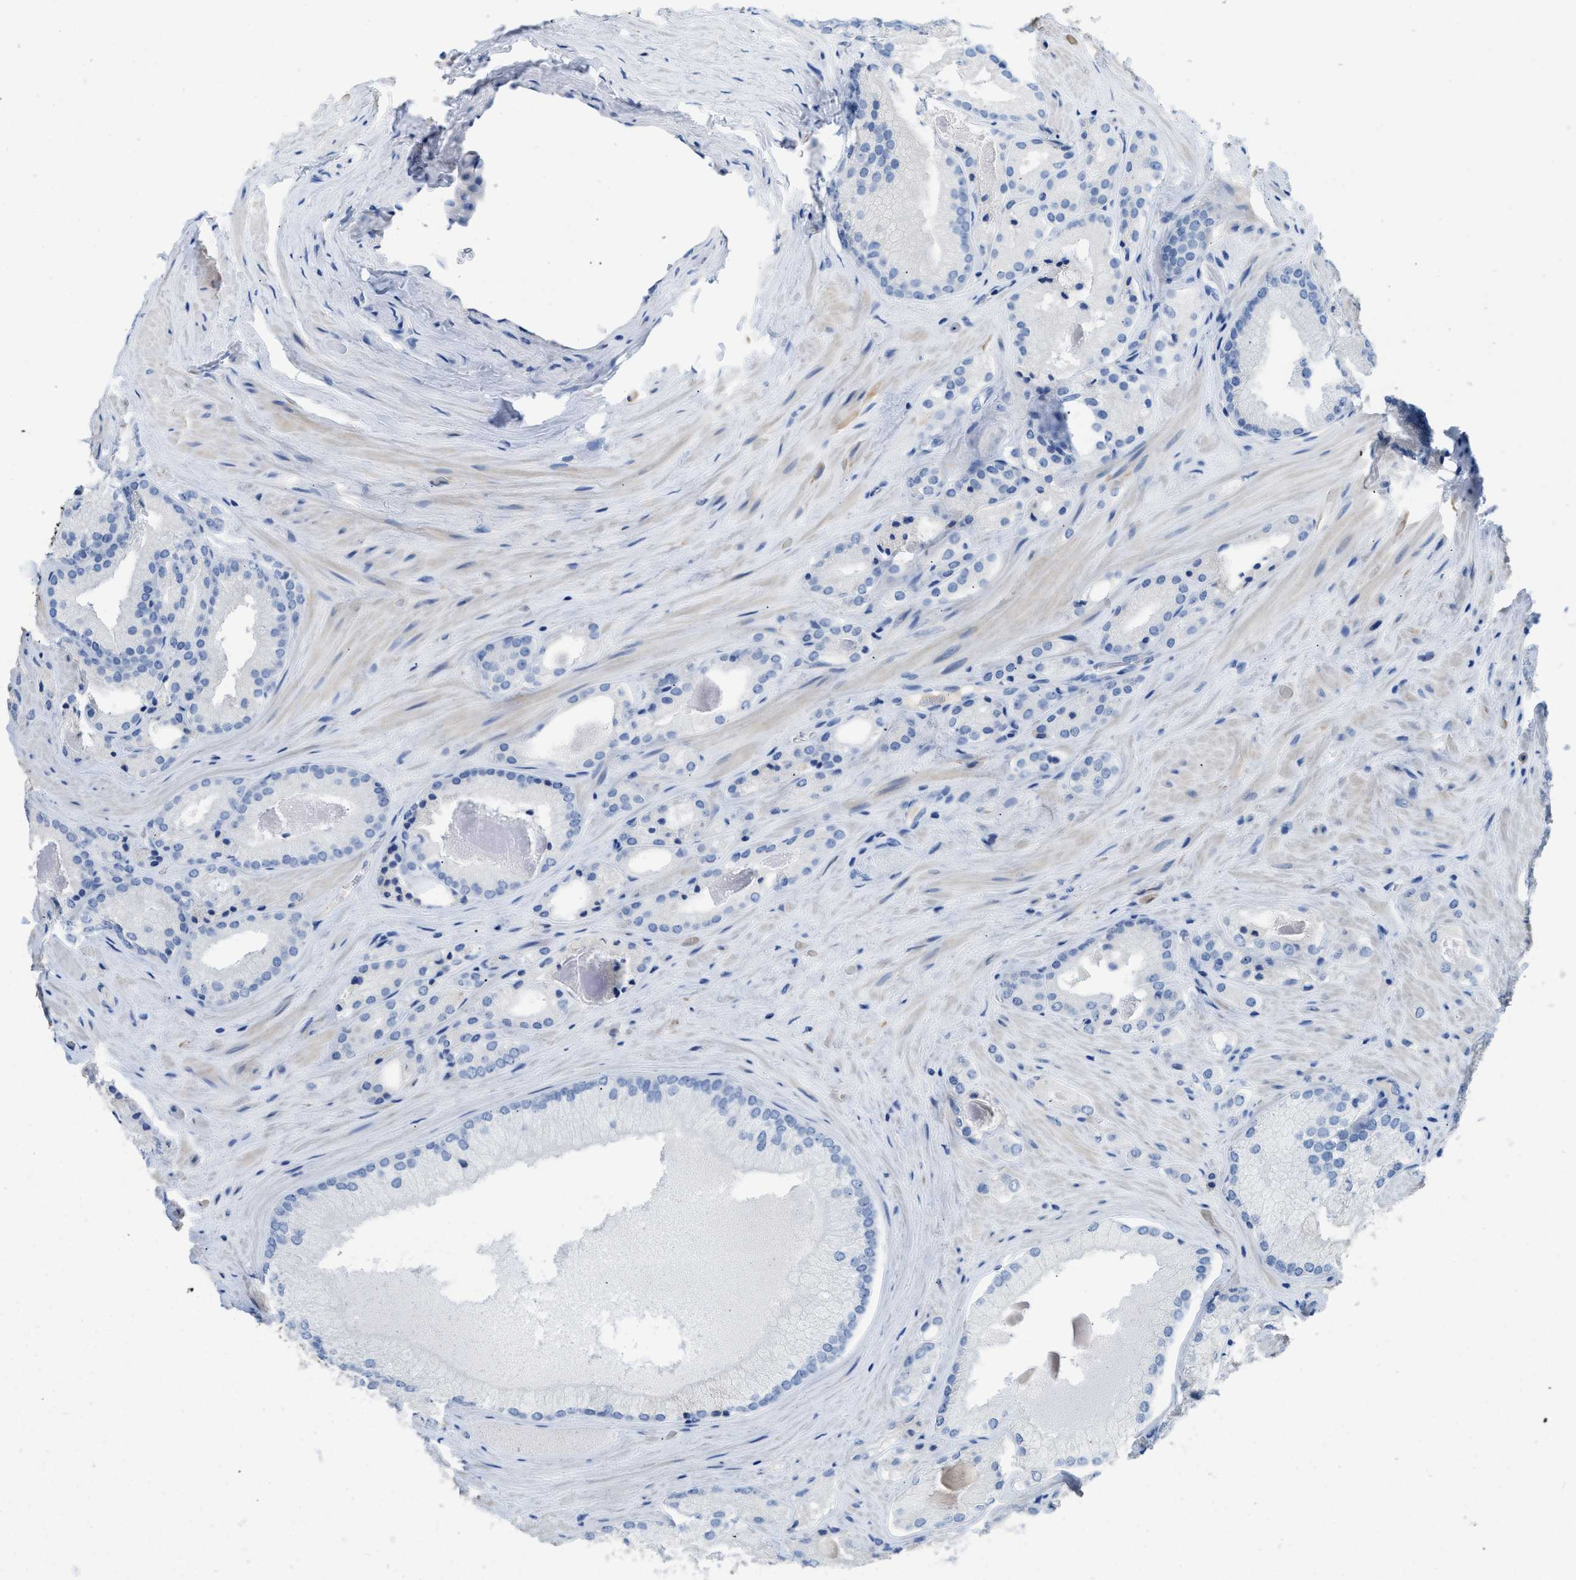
{"staining": {"intensity": "negative", "quantity": "none", "location": "none"}, "tissue": "prostate cancer", "cell_type": "Tumor cells", "image_type": "cancer", "snomed": [{"axis": "morphology", "description": "Adenocarcinoma, Low grade"}, {"axis": "topography", "description": "Prostate"}], "caption": "Protein analysis of prostate cancer exhibits no significant expression in tumor cells. (Immunohistochemistry, brightfield microscopy, high magnification).", "gene": "C1S", "patient": {"sex": "male", "age": 65}}